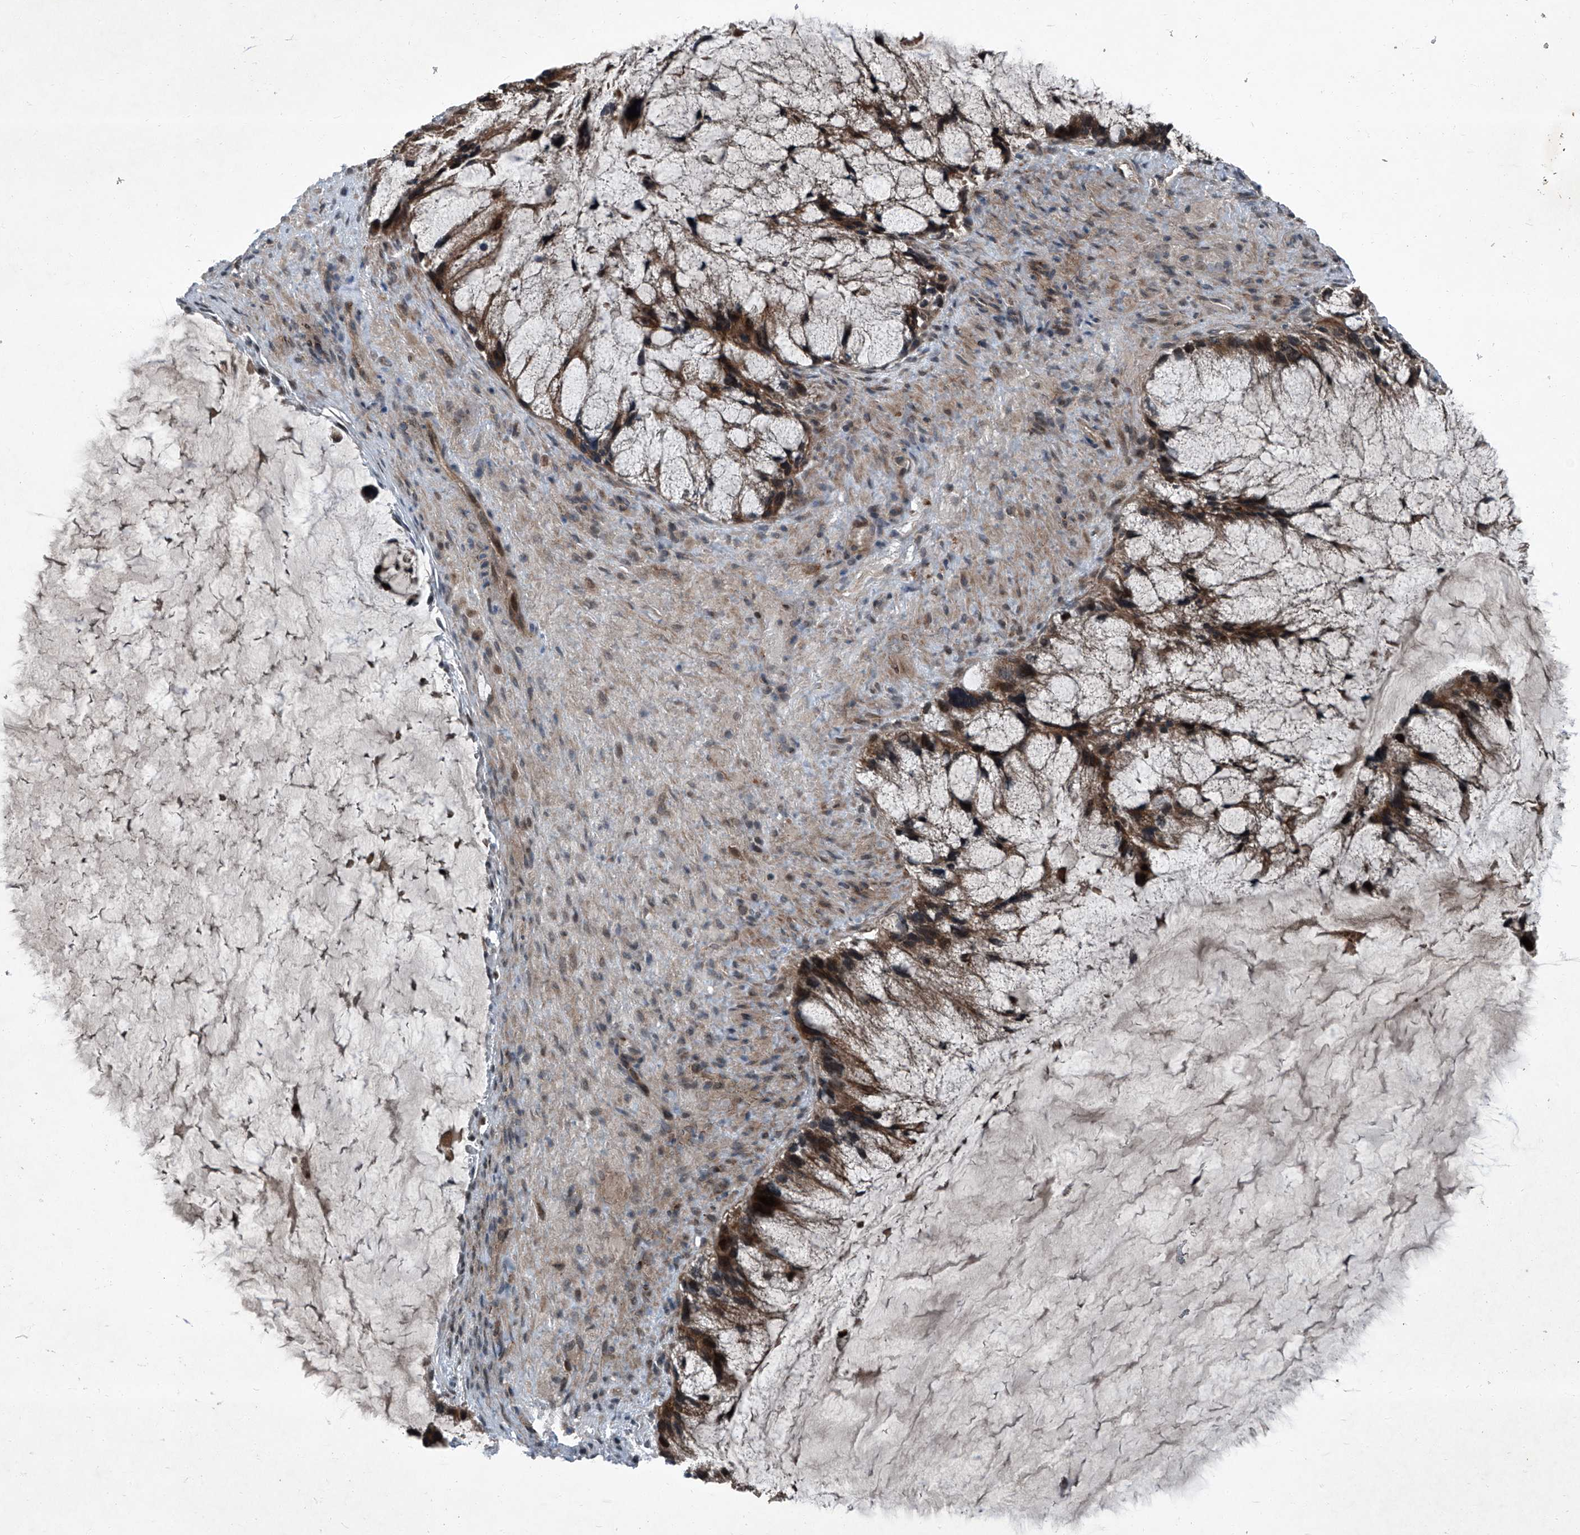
{"staining": {"intensity": "moderate", "quantity": ">75%", "location": "cytoplasmic/membranous"}, "tissue": "ovarian cancer", "cell_type": "Tumor cells", "image_type": "cancer", "snomed": [{"axis": "morphology", "description": "Cystadenocarcinoma, mucinous, NOS"}, {"axis": "topography", "description": "Ovary"}], "caption": "Tumor cells demonstrate medium levels of moderate cytoplasmic/membranous positivity in approximately >75% of cells in mucinous cystadenocarcinoma (ovarian).", "gene": "SENP2", "patient": {"sex": "female", "age": 37}}